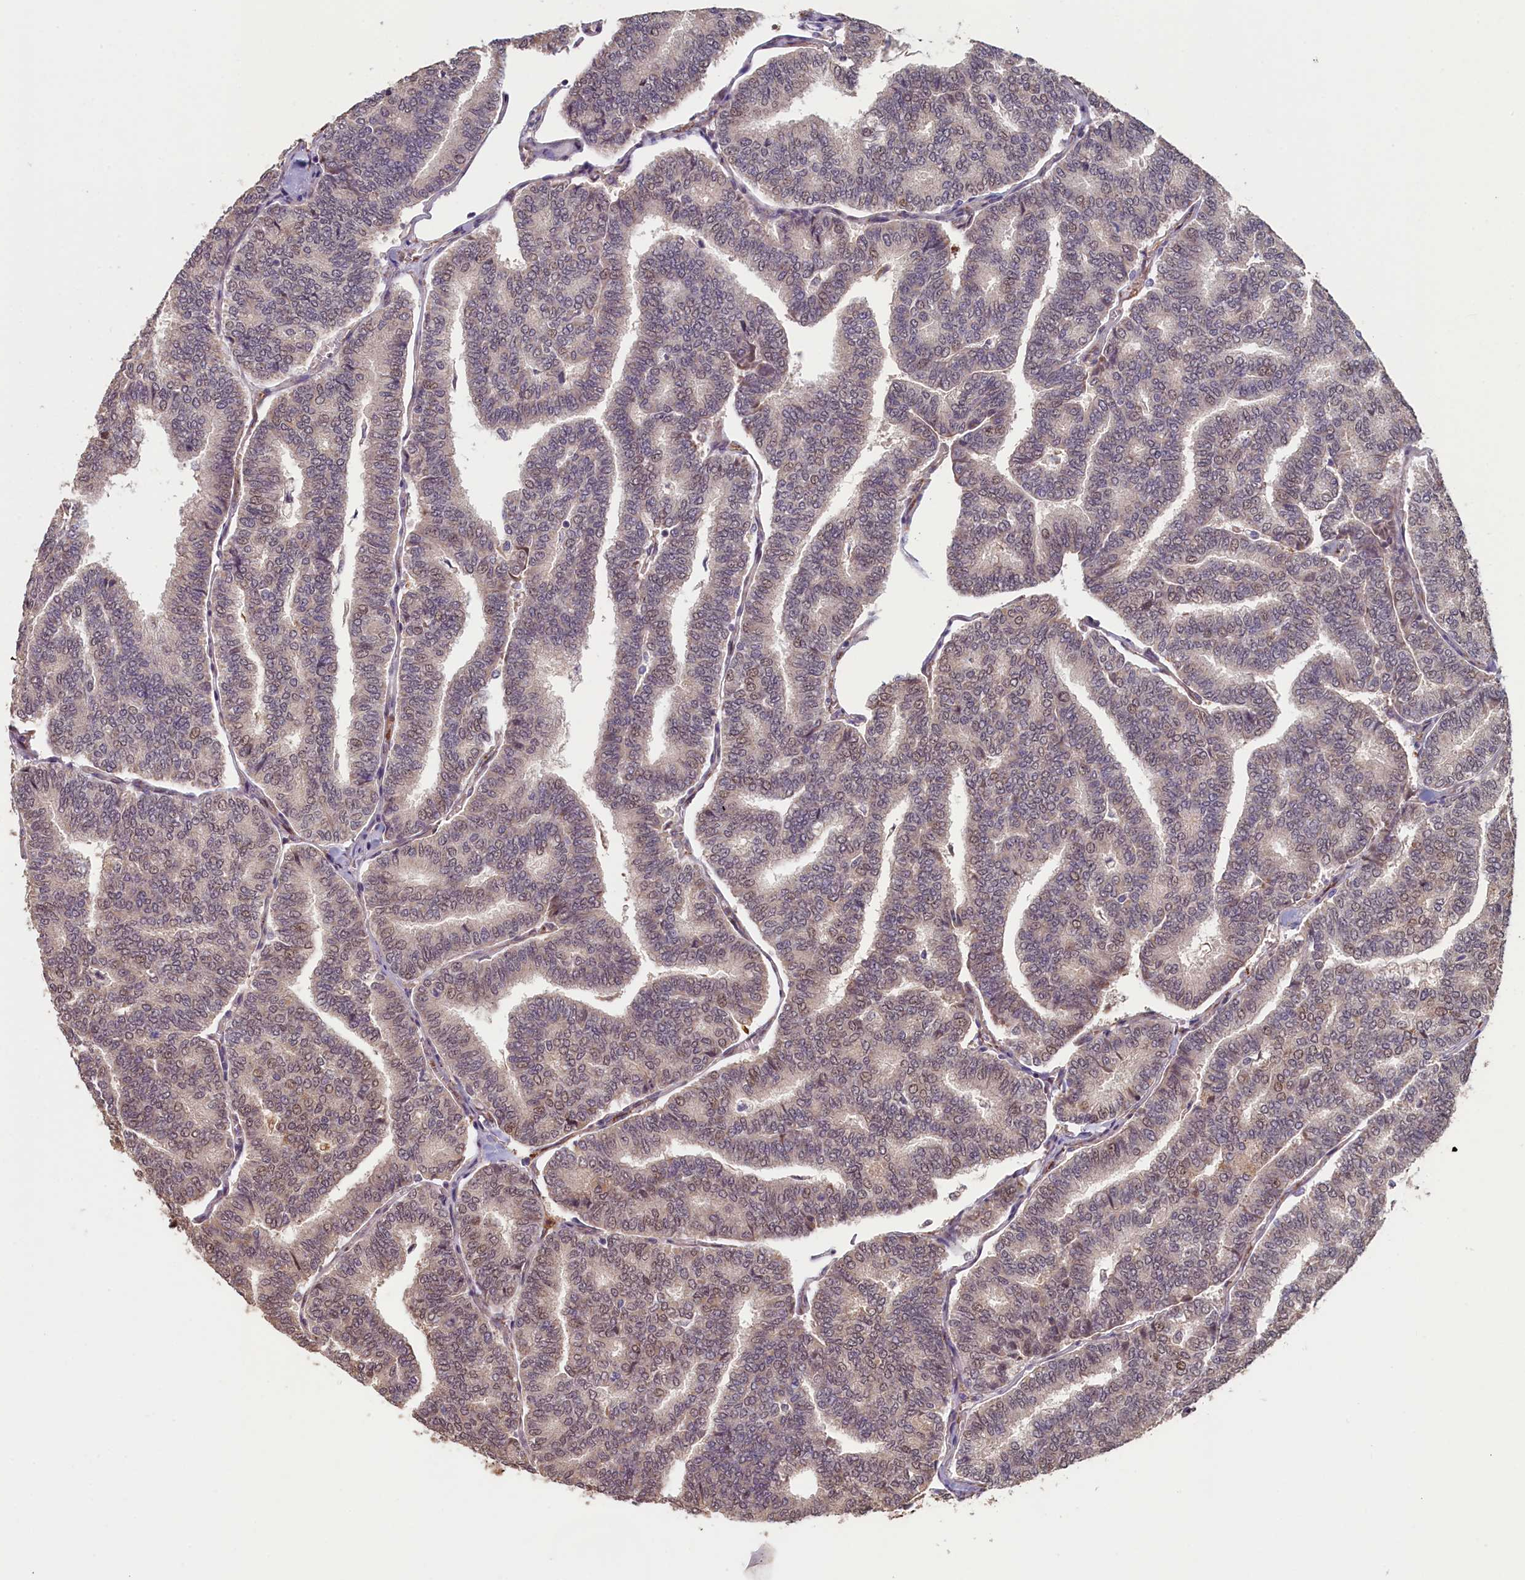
{"staining": {"intensity": "negative", "quantity": "none", "location": "none"}, "tissue": "thyroid cancer", "cell_type": "Tumor cells", "image_type": "cancer", "snomed": [{"axis": "morphology", "description": "Papillary adenocarcinoma, NOS"}, {"axis": "topography", "description": "Thyroid gland"}], "caption": "Immunohistochemical staining of human thyroid cancer (papillary adenocarcinoma) demonstrates no significant positivity in tumor cells.", "gene": "ACSBG1", "patient": {"sex": "female", "age": 35}}